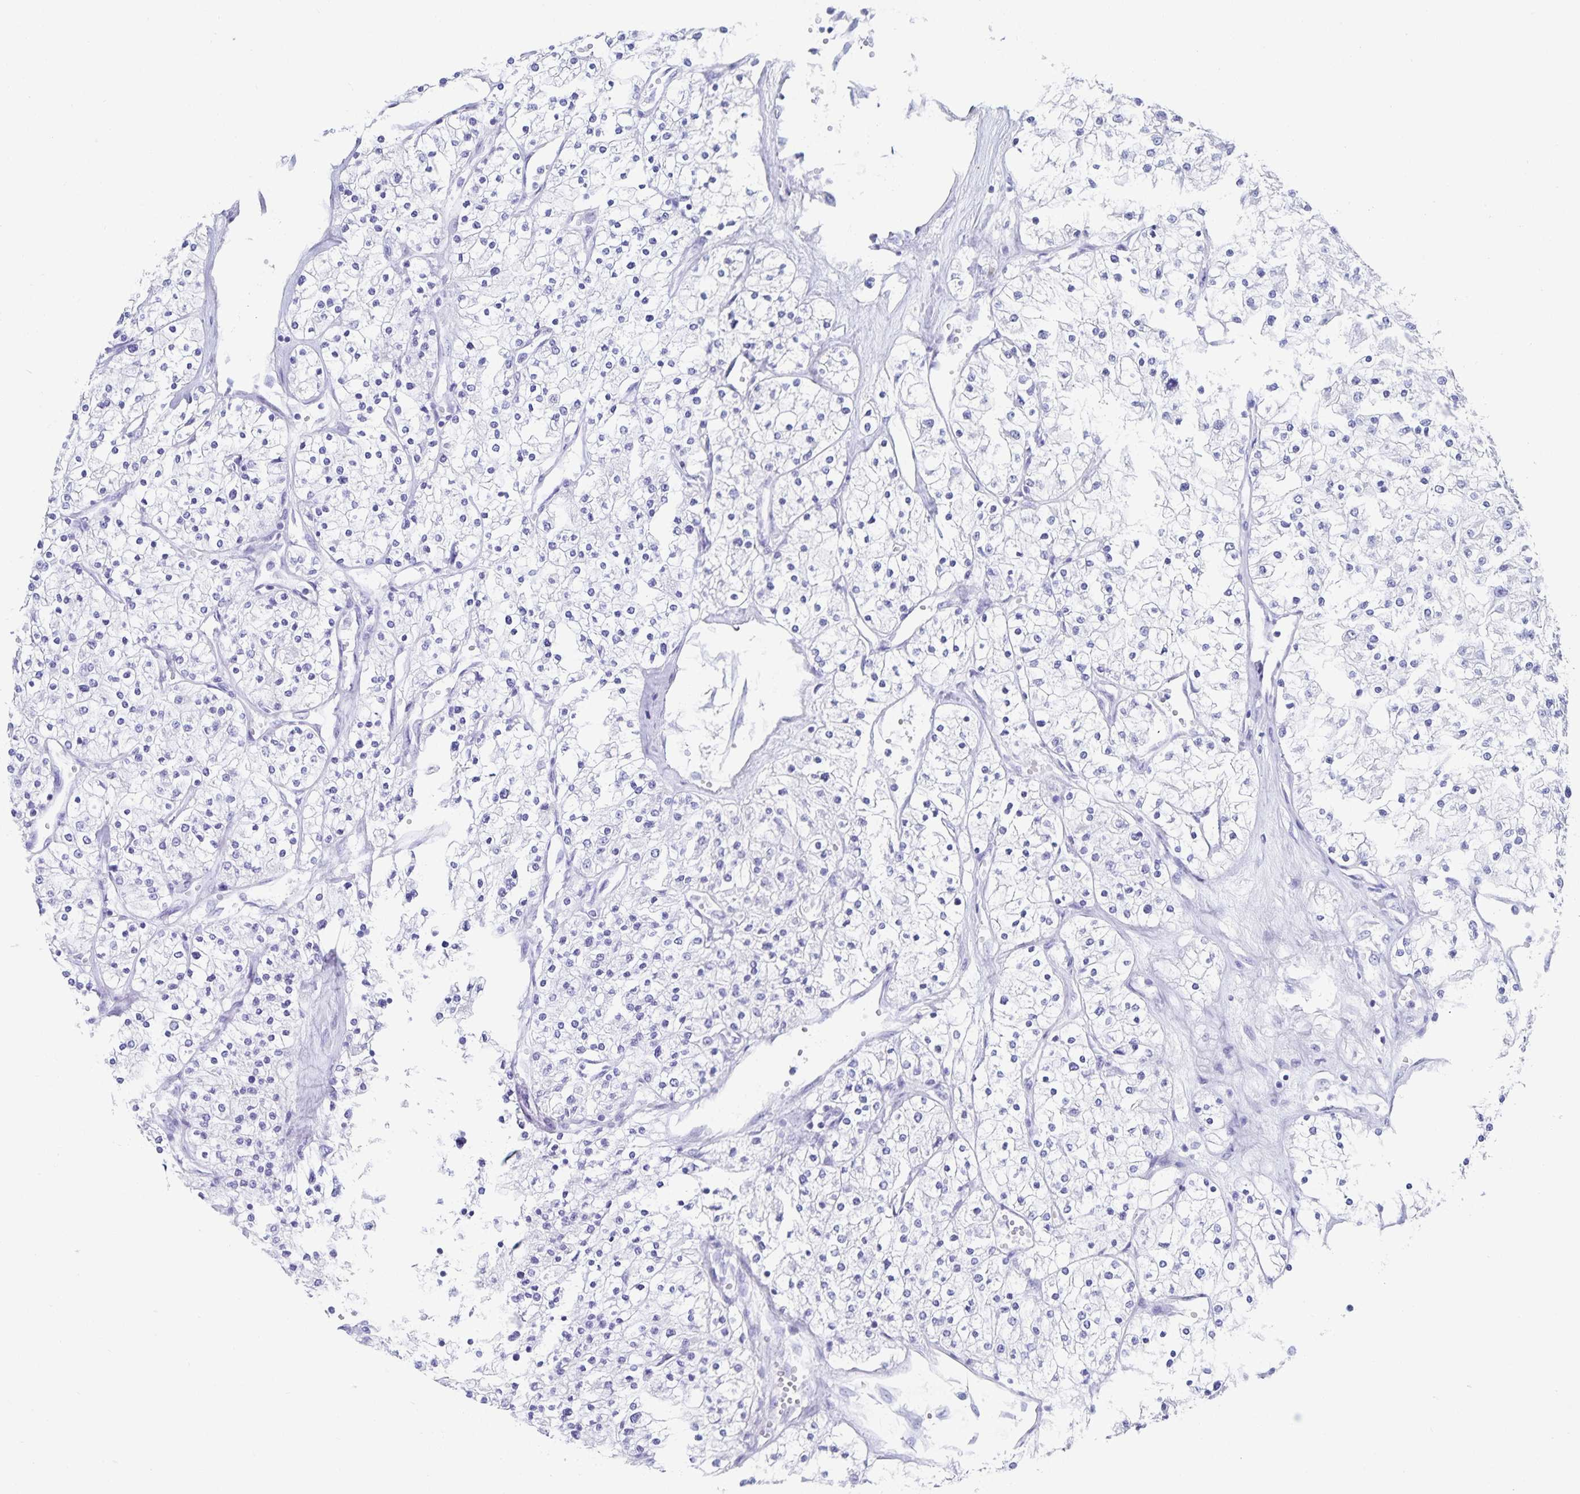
{"staining": {"intensity": "negative", "quantity": "none", "location": "none"}, "tissue": "renal cancer", "cell_type": "Tumor cells", "image_type": "cancer", "snomed": [{"axis": "morphology", "description": "Adenocarcinoma, NOS"}, {"axis": "topography", "description": "Kidney"}], "caption": "The image exhibits no staining of tumor cells in renal cancer (adenocarcinoma).", "gene": "C19orf73", "patient": {"sex": "male", "age": 80}}